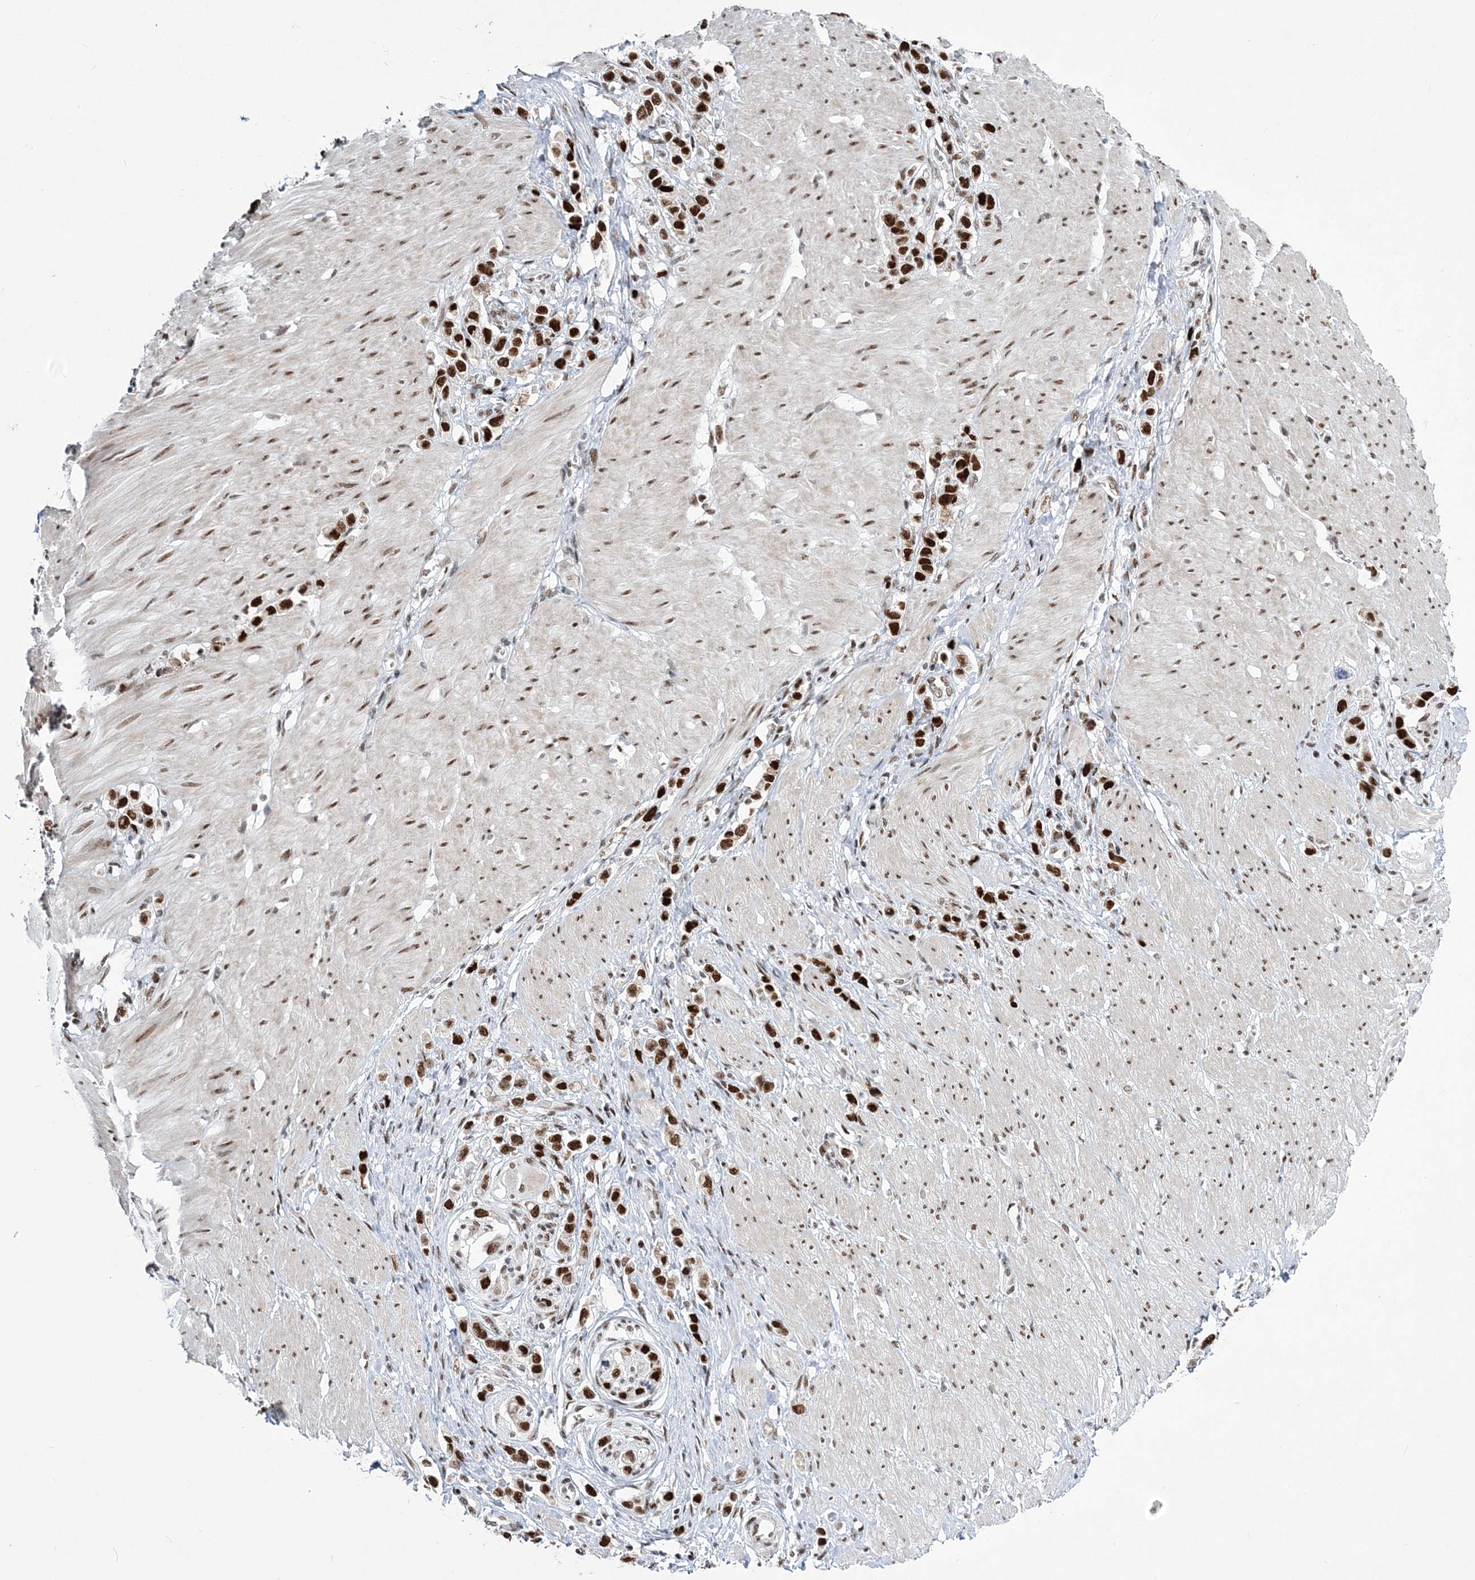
{"staining": {"intensity": "strong", "quantity": ">75%", "location": "nuclear"}, "tissue": "stomach cancer", "cell_type": "Tumor cells", "image_type": "cancer", "snomed": [{"axis": "morphology", "description": "Normal tissue, NOS"}, {"axis": "morphology", "description": "Adenocarcinoma, NOS"}, {"axis": "topography", "description": "Stomach, upper"}, {"axis": "topography", "description": "Stomach"}], "caption": "This is an image of IHC staining of adenocarcinoma (stomach), which shows strong staining in the nuclear of tumor cells.", "gene": "ZBTB7A", "patient": {"sex": "female", "age": 65}}